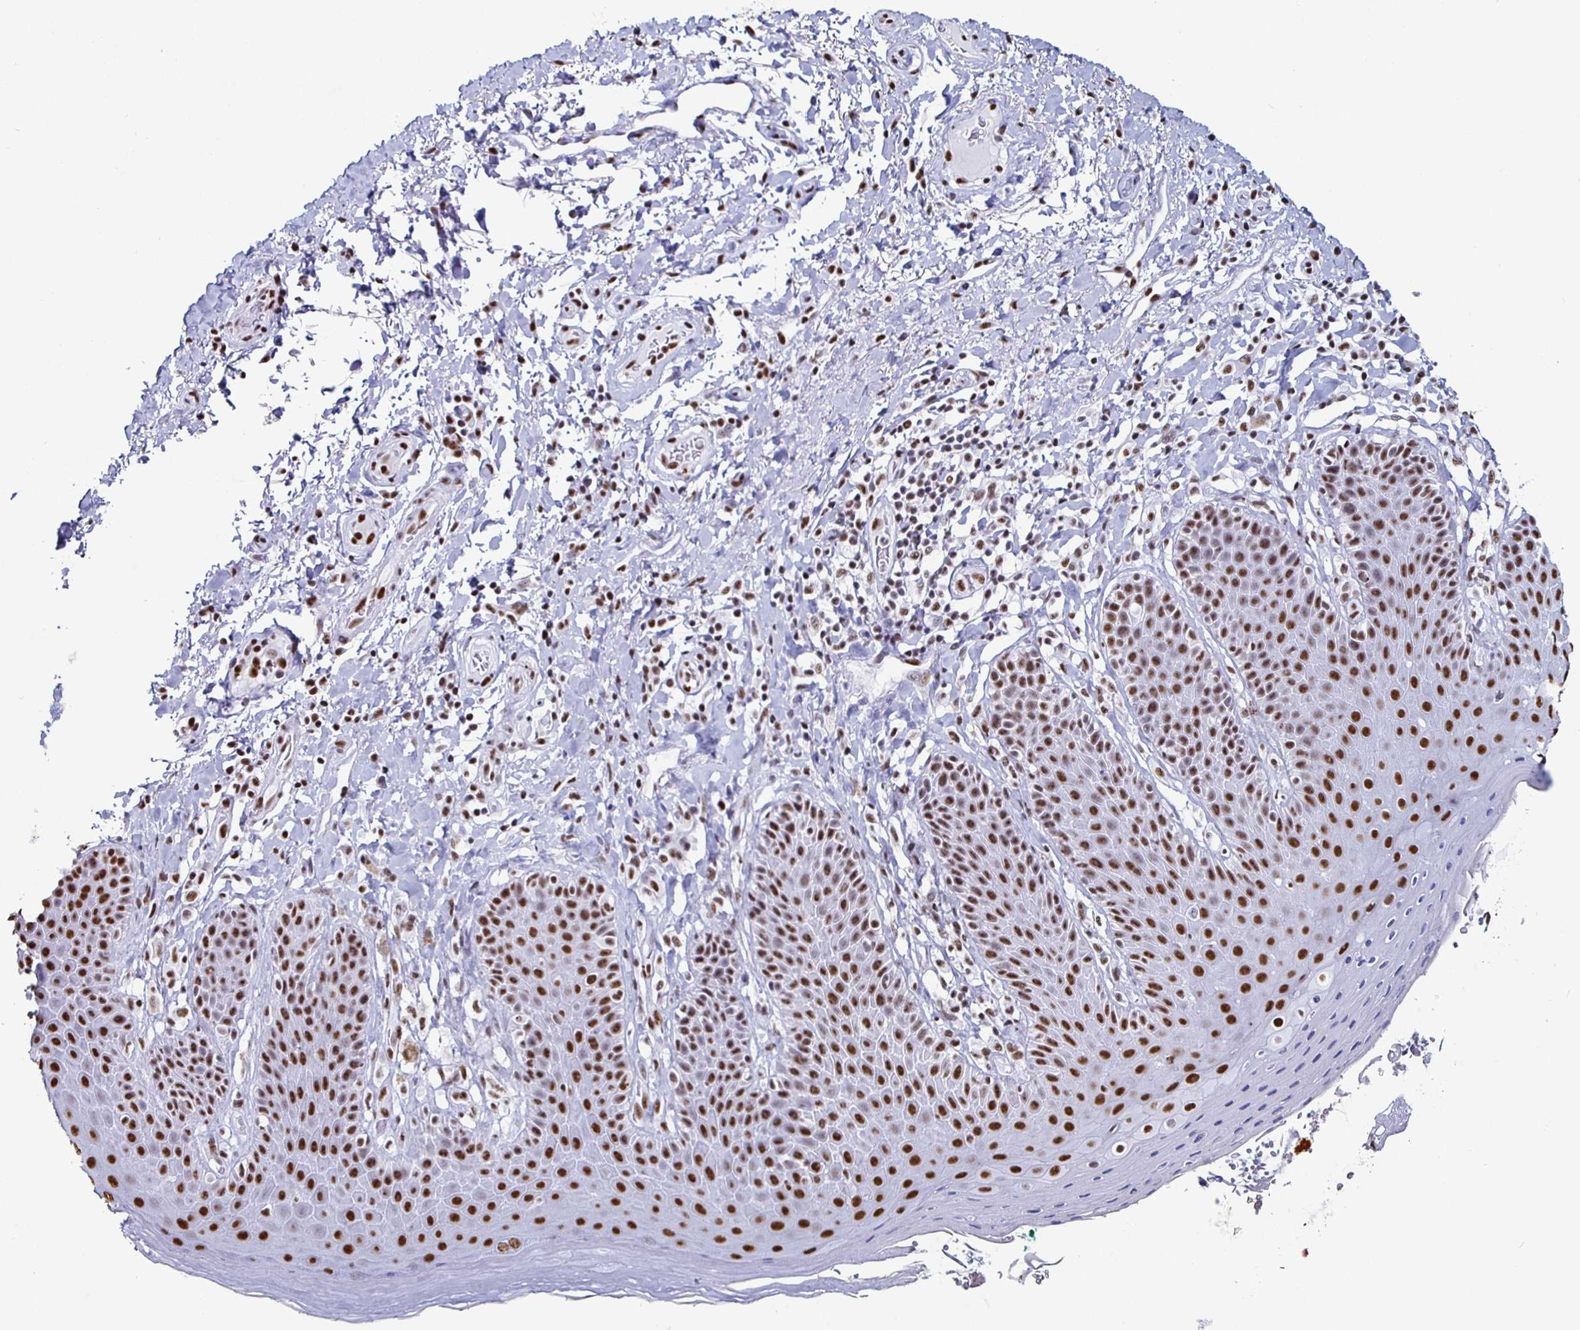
{"staining": {"intensity": "strong", "quantity": ">75%", "location": "nuclear"}, "tissue": "skin", "cell_type": "Epidermal cells", "image_type": "normal", "snomed": [{"axis": "morphology", "description": "Normal tissue, NOS"}, {"axis": "topography", "description": "Anal"}, {"axis": "topography", "description": "Peripheral nerve tissue"}], "caption": "IHC histopathology image of normal human skin stained for a protein (brown), which displays high levels of strong nuclear positivity in about >75% of epidermal cells.", "gene": "DDX39B", "patient": {"sex": "male", "age": 51}}